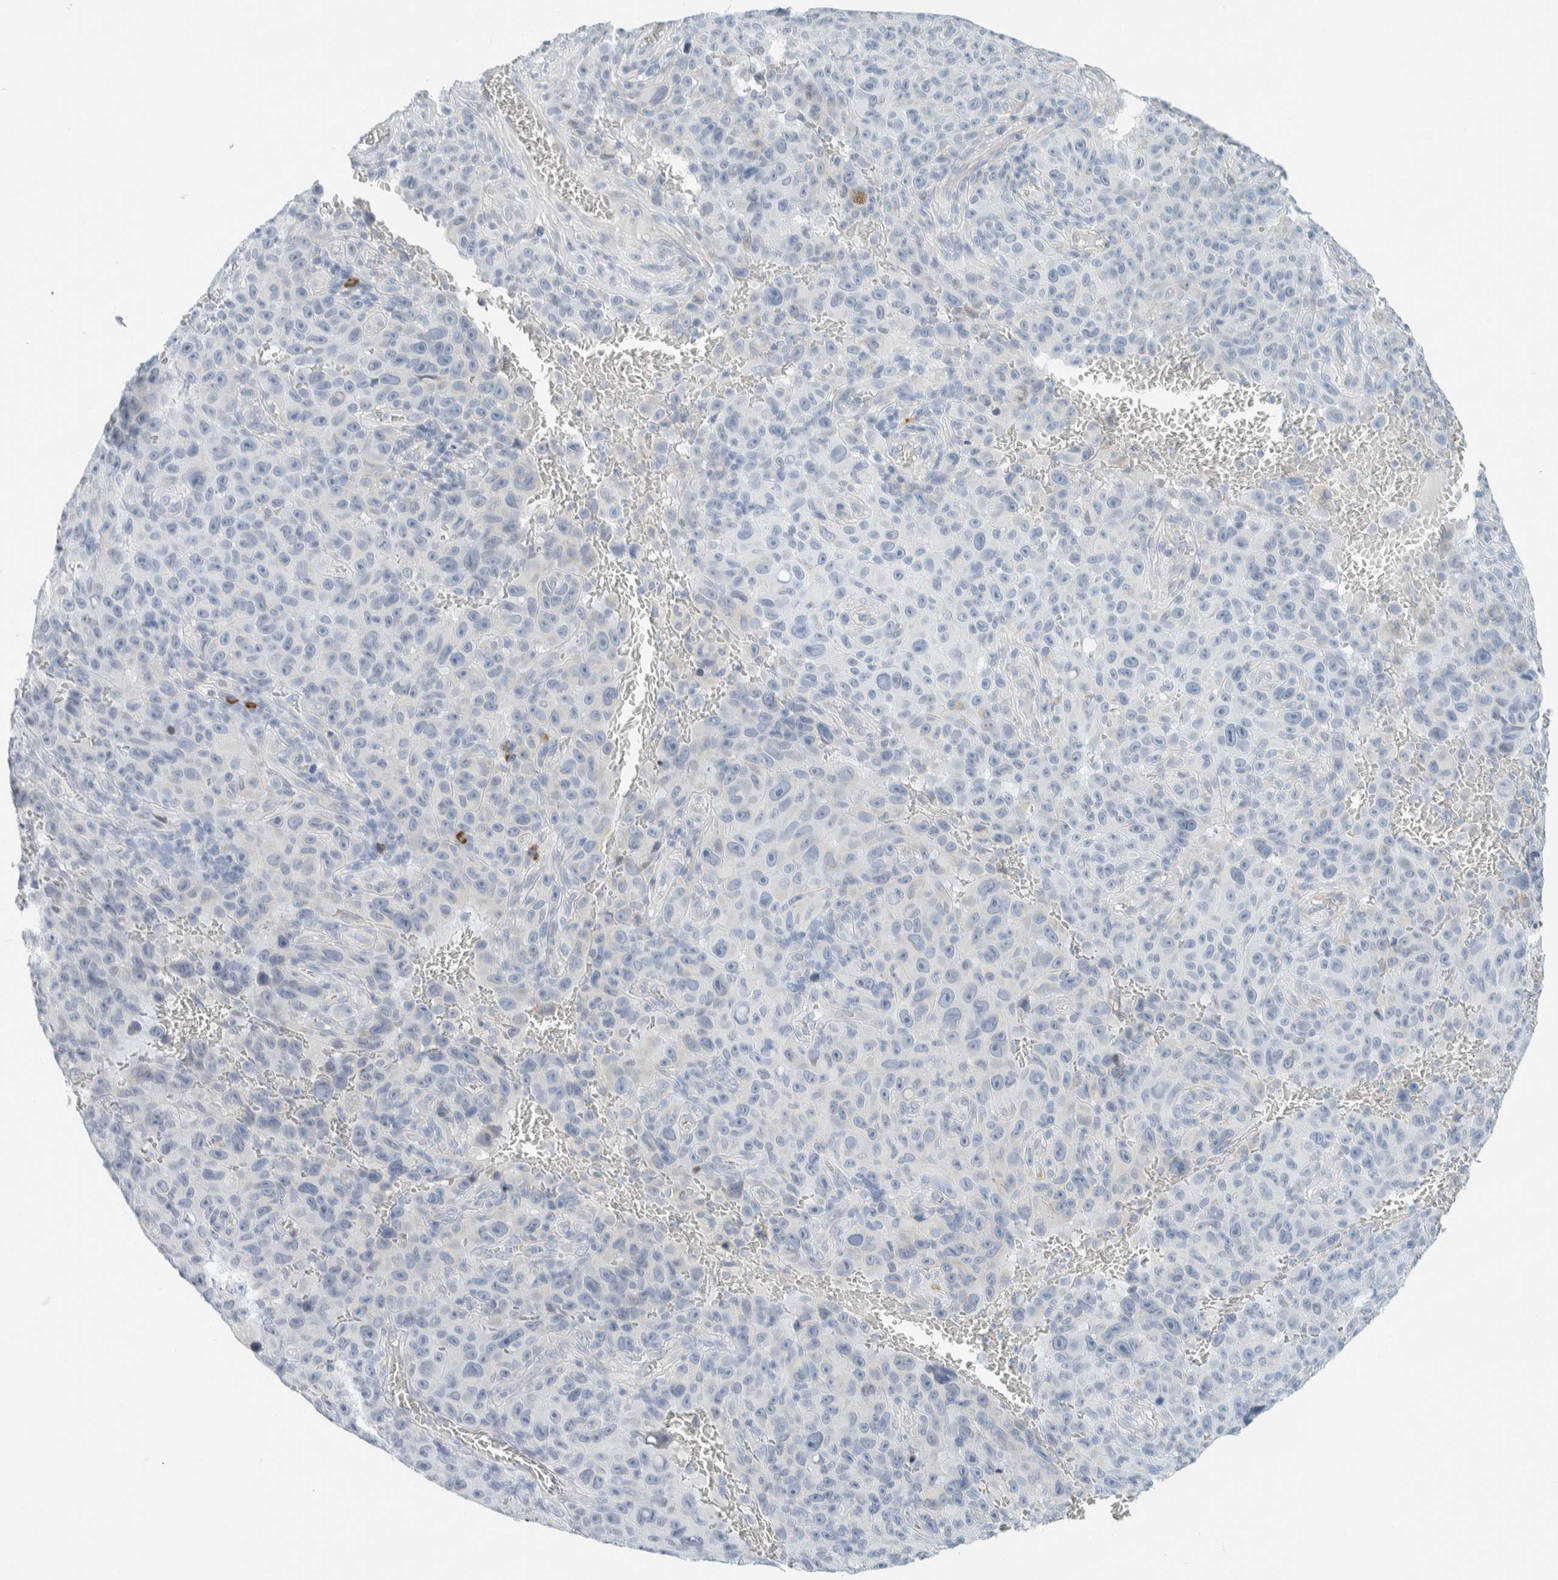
{"staining": {"intensity": "negative", "quantity": "none", "location": "none"}, "tissue": "melanoma", "cell_type": "Tumor cells", "image_type": "cancer", "snomed": [{"axis": "morphology", "description": "Malignant melanoma, NOS"}, {"axis": "topography", "description": "Skin"}], "caption": "Tumor cells are negative for protein expression in human melanoma.", "gene": "ARHGAP27", "patient": {"sex": "female", "age": 82}}